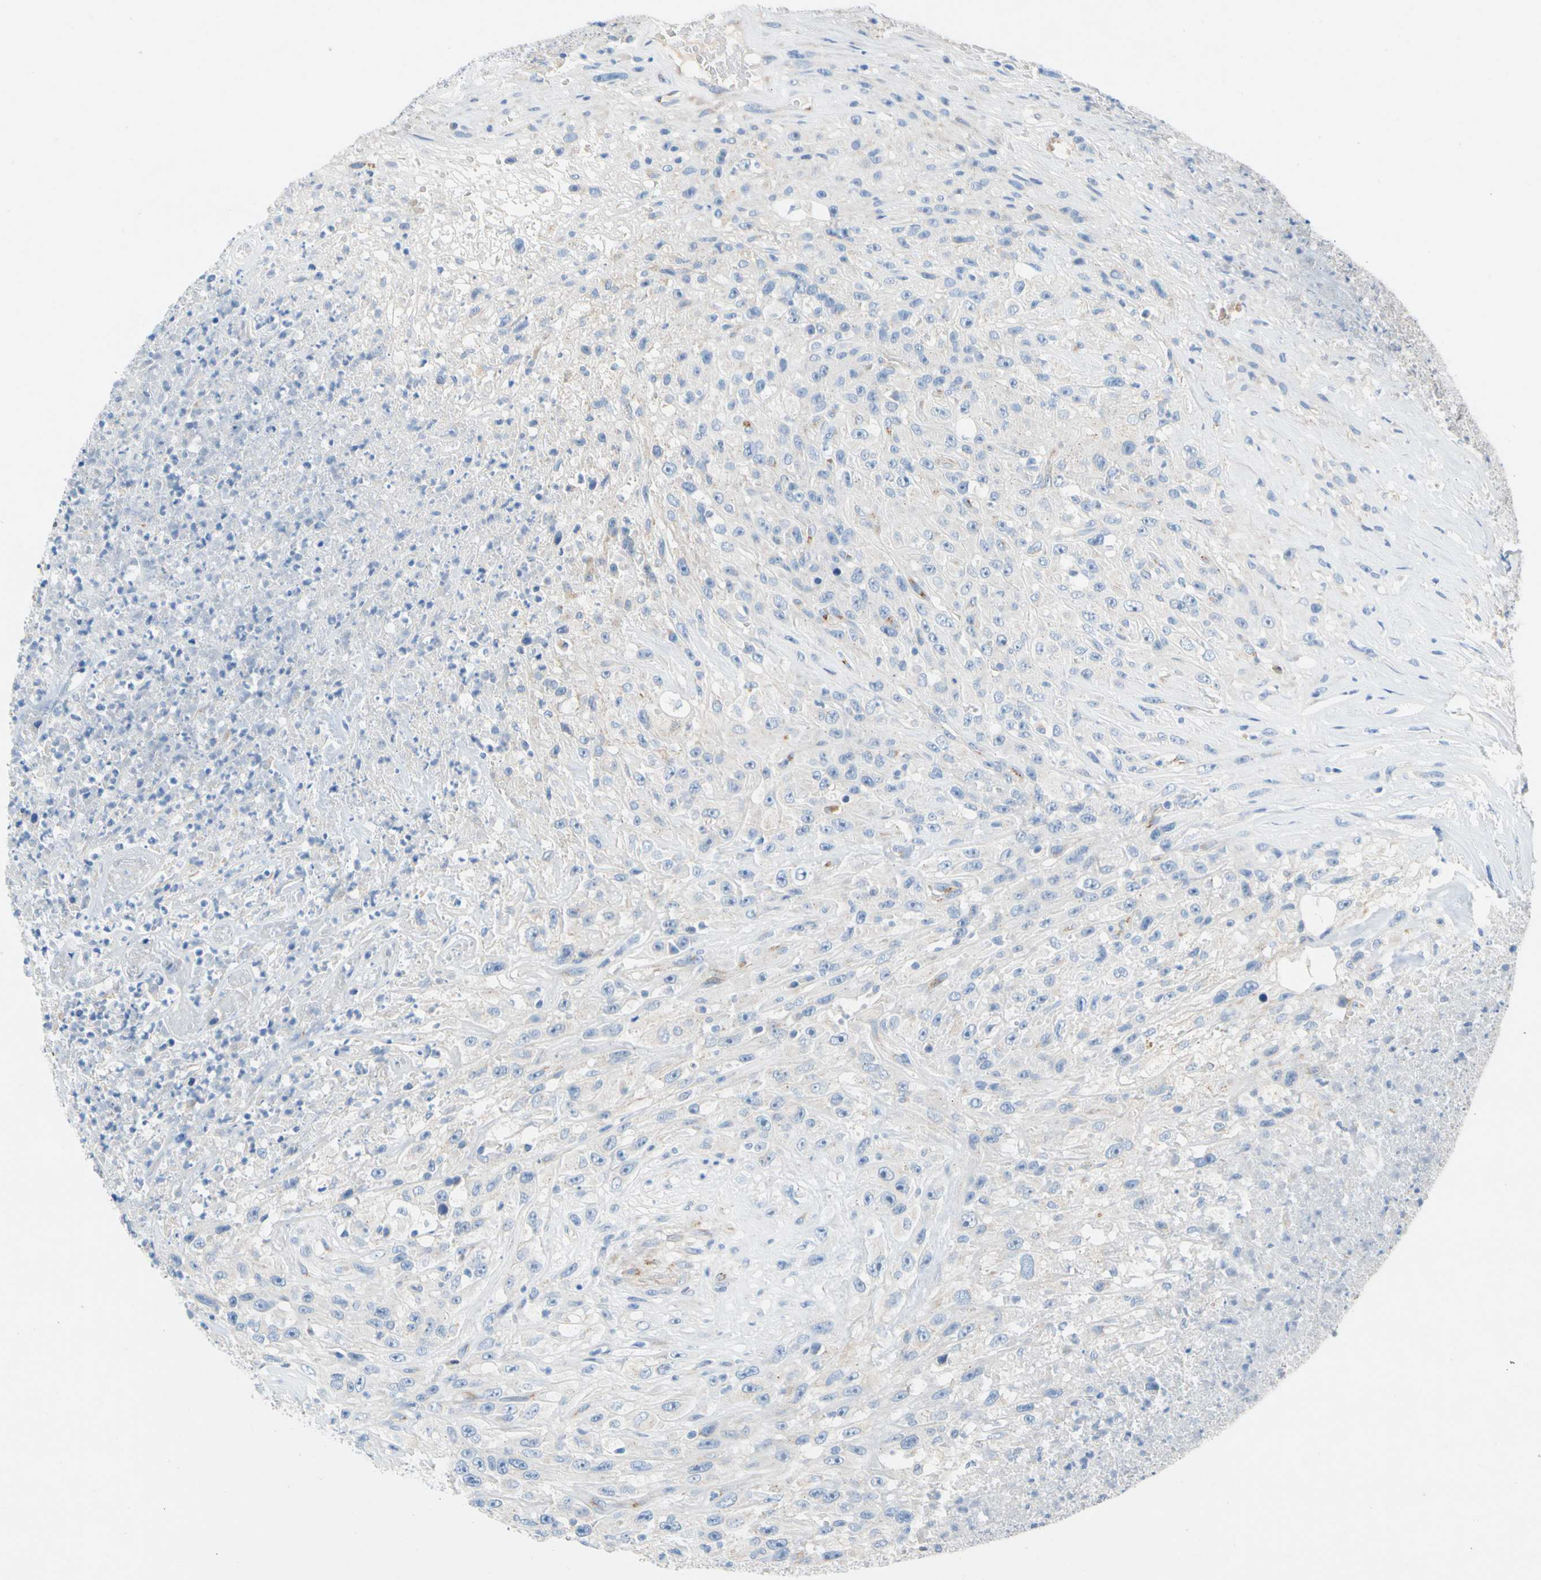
{"staining": {"intensity": "negative", "quantity": "none", "location": "none"}, "tissue": "urothelial cancer", "cell_type": "Tumor cells", "image_type": "cancer", "snomed": [{"axis": "morphology", "description": "Urothelial carcinoma, High grade"}, {"axis": "topography", "description": "Urinary bladder"}], "caption": "Immunohistochemistry image of human urothelial cancer stained for a protein (brown), which exhibits no staining in tumor cells.", "gene": "GASK1B", "patient": {"sex": "male", "age": 66}}